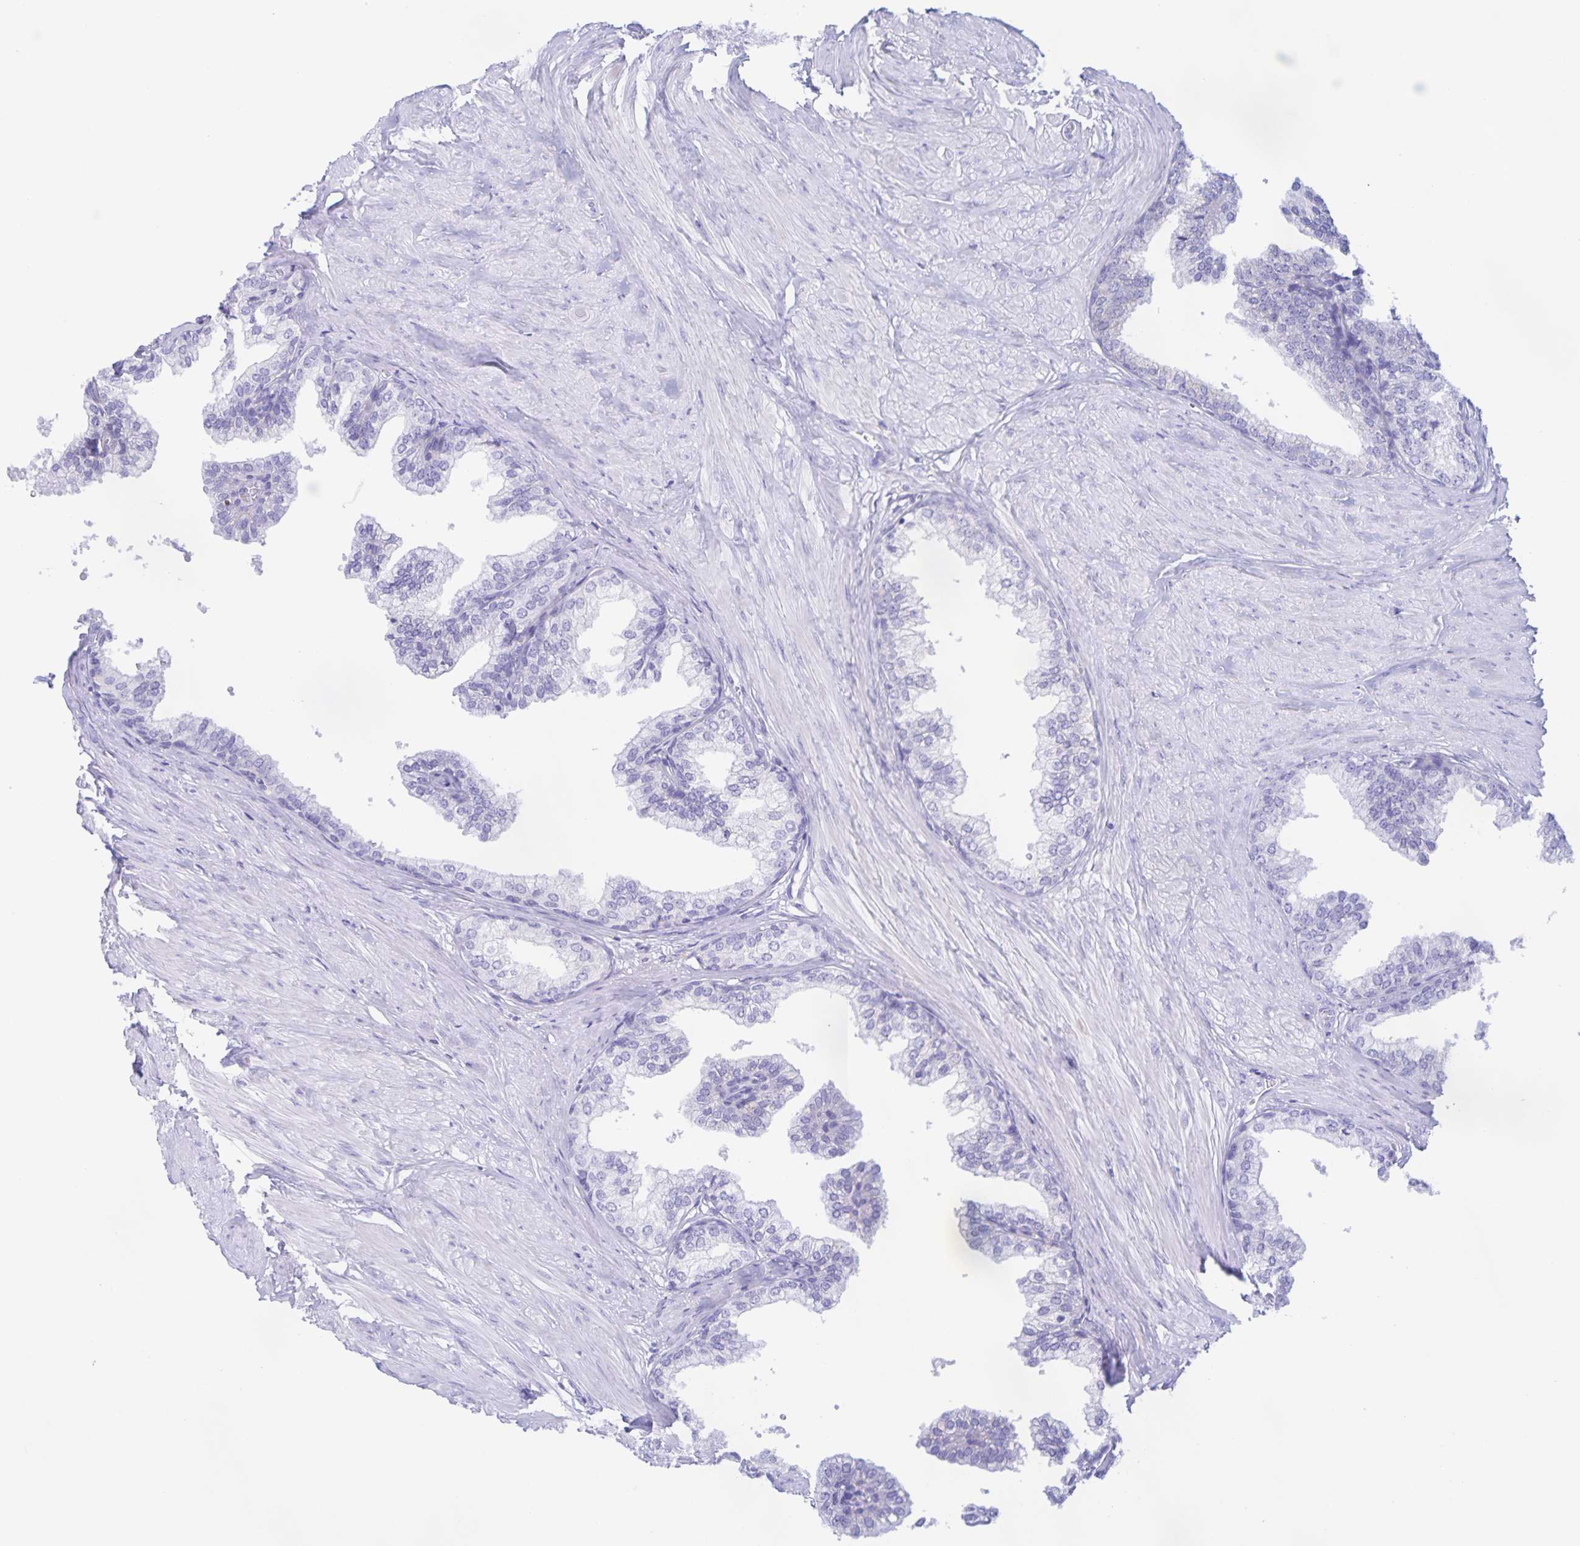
{"staining": {"intensity": "negative", "quantity": "none", "location": "none"}, "tissue": "prostate", "cell_type": "Glandular cells", "image_type": "normal", "snomed": [{"axis": "morphology", "description": "Normal tissue, NOS"}, {"axis": "topography", "description": "Prostate"}, {"axis": "topography", "description": "Peripheral nerve tissue"}], "caption": "Immunohistochemistry of normal prostate demonstrates no positivity in glandular cells.", "gene": "CATSPER4", "patient": {"sex": "male", "age": 55}}